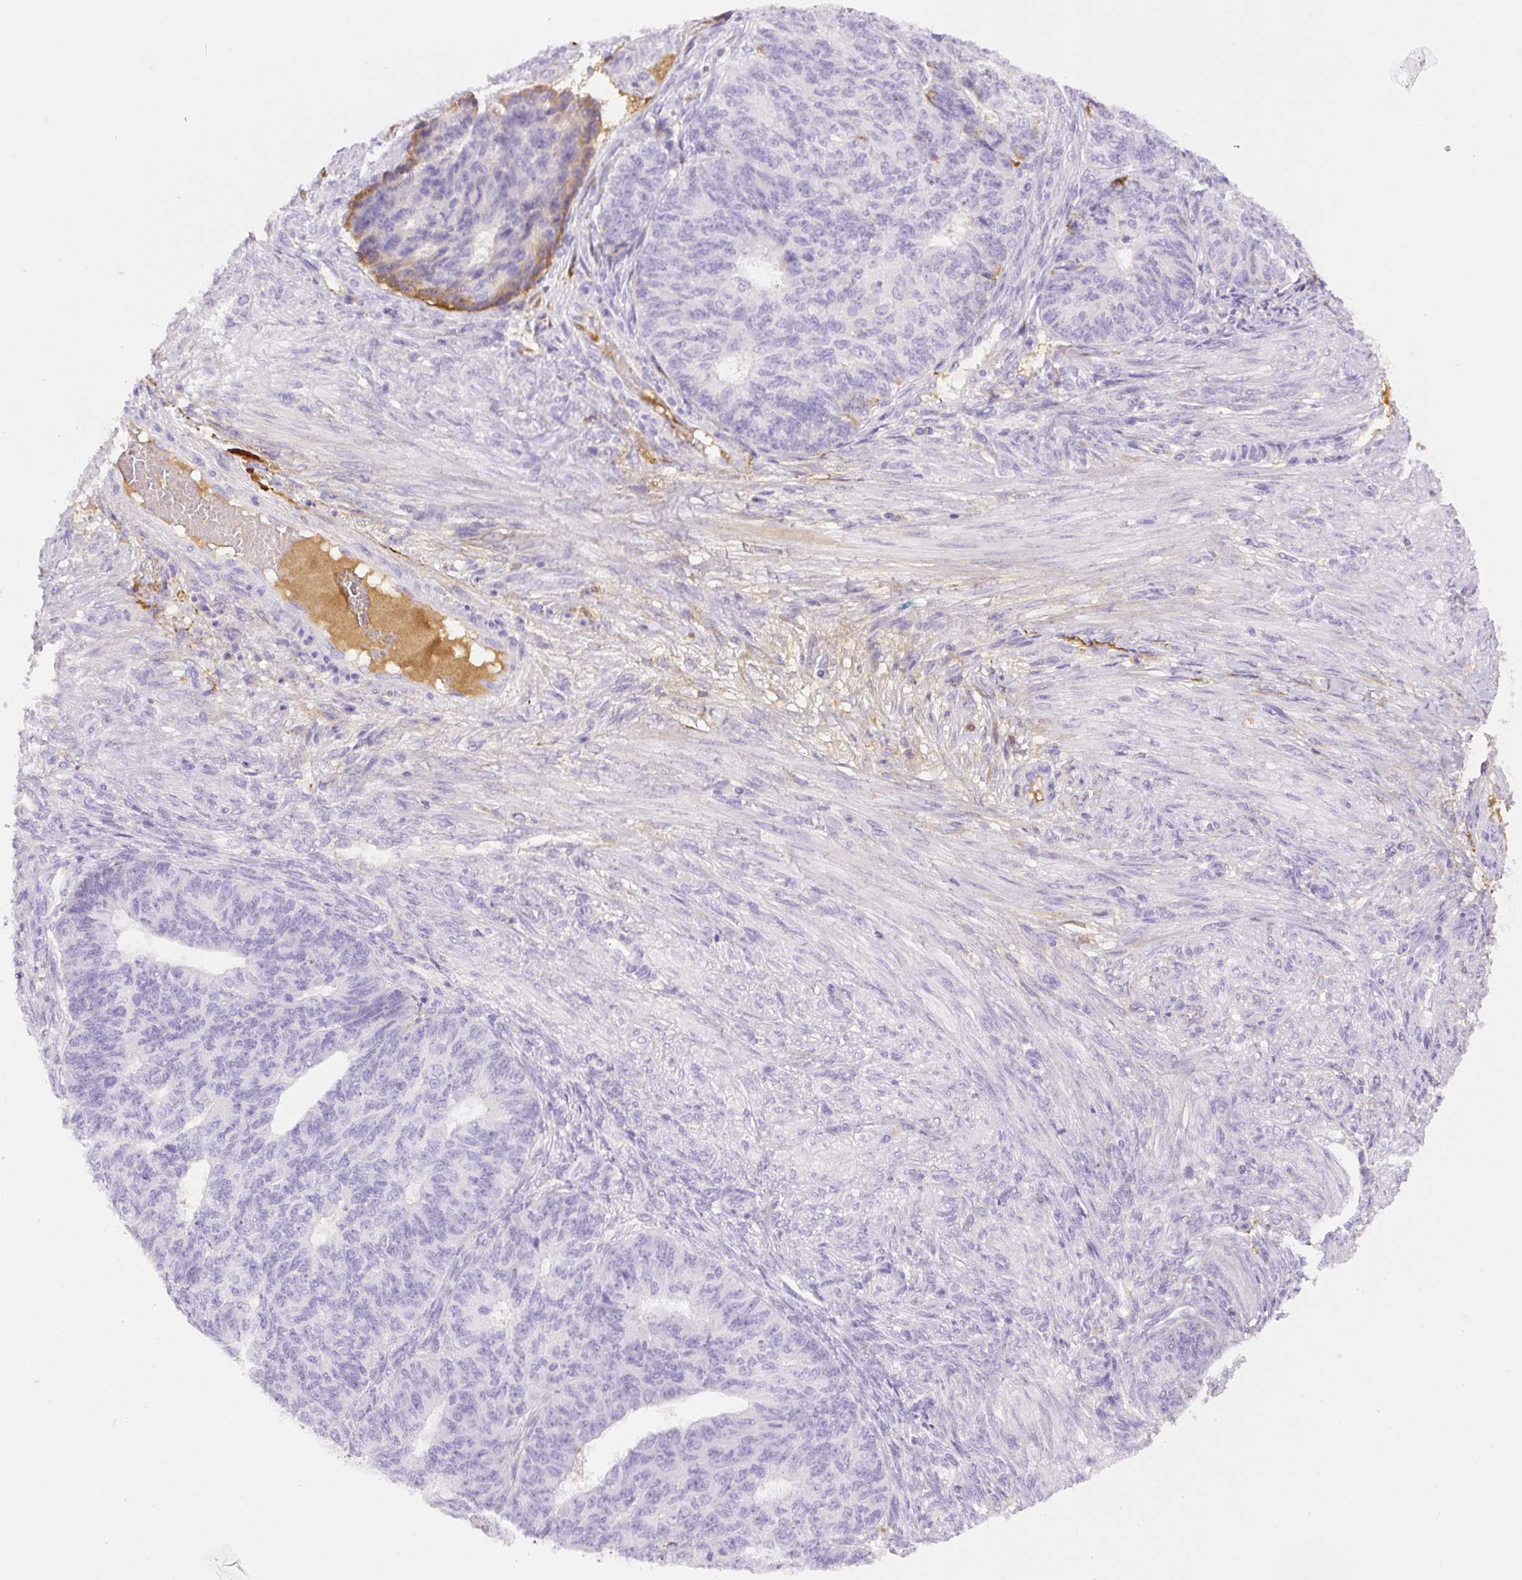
{"staining": {"intensity": "moderate", "quantity": "<25%", "location": "cytoplasmic/membranous"}, "tissue": "endometrial cancer", "cell_type": "Tumor cells", "image_type": "cancer", "snomed": [{"axis": "morphology", "description": "Adenocarcinoma, NOS"}, {"axis": "topography", "description": "Endometrium"}], "caption": "The micrograph displays a brown stain indicating the presence of a protein in the cytoplasmic/membranous of tumor cells in endometrial adenocarcinoma.", "gene": "APCS", "patient": {"sex": "female", "age": 32}}